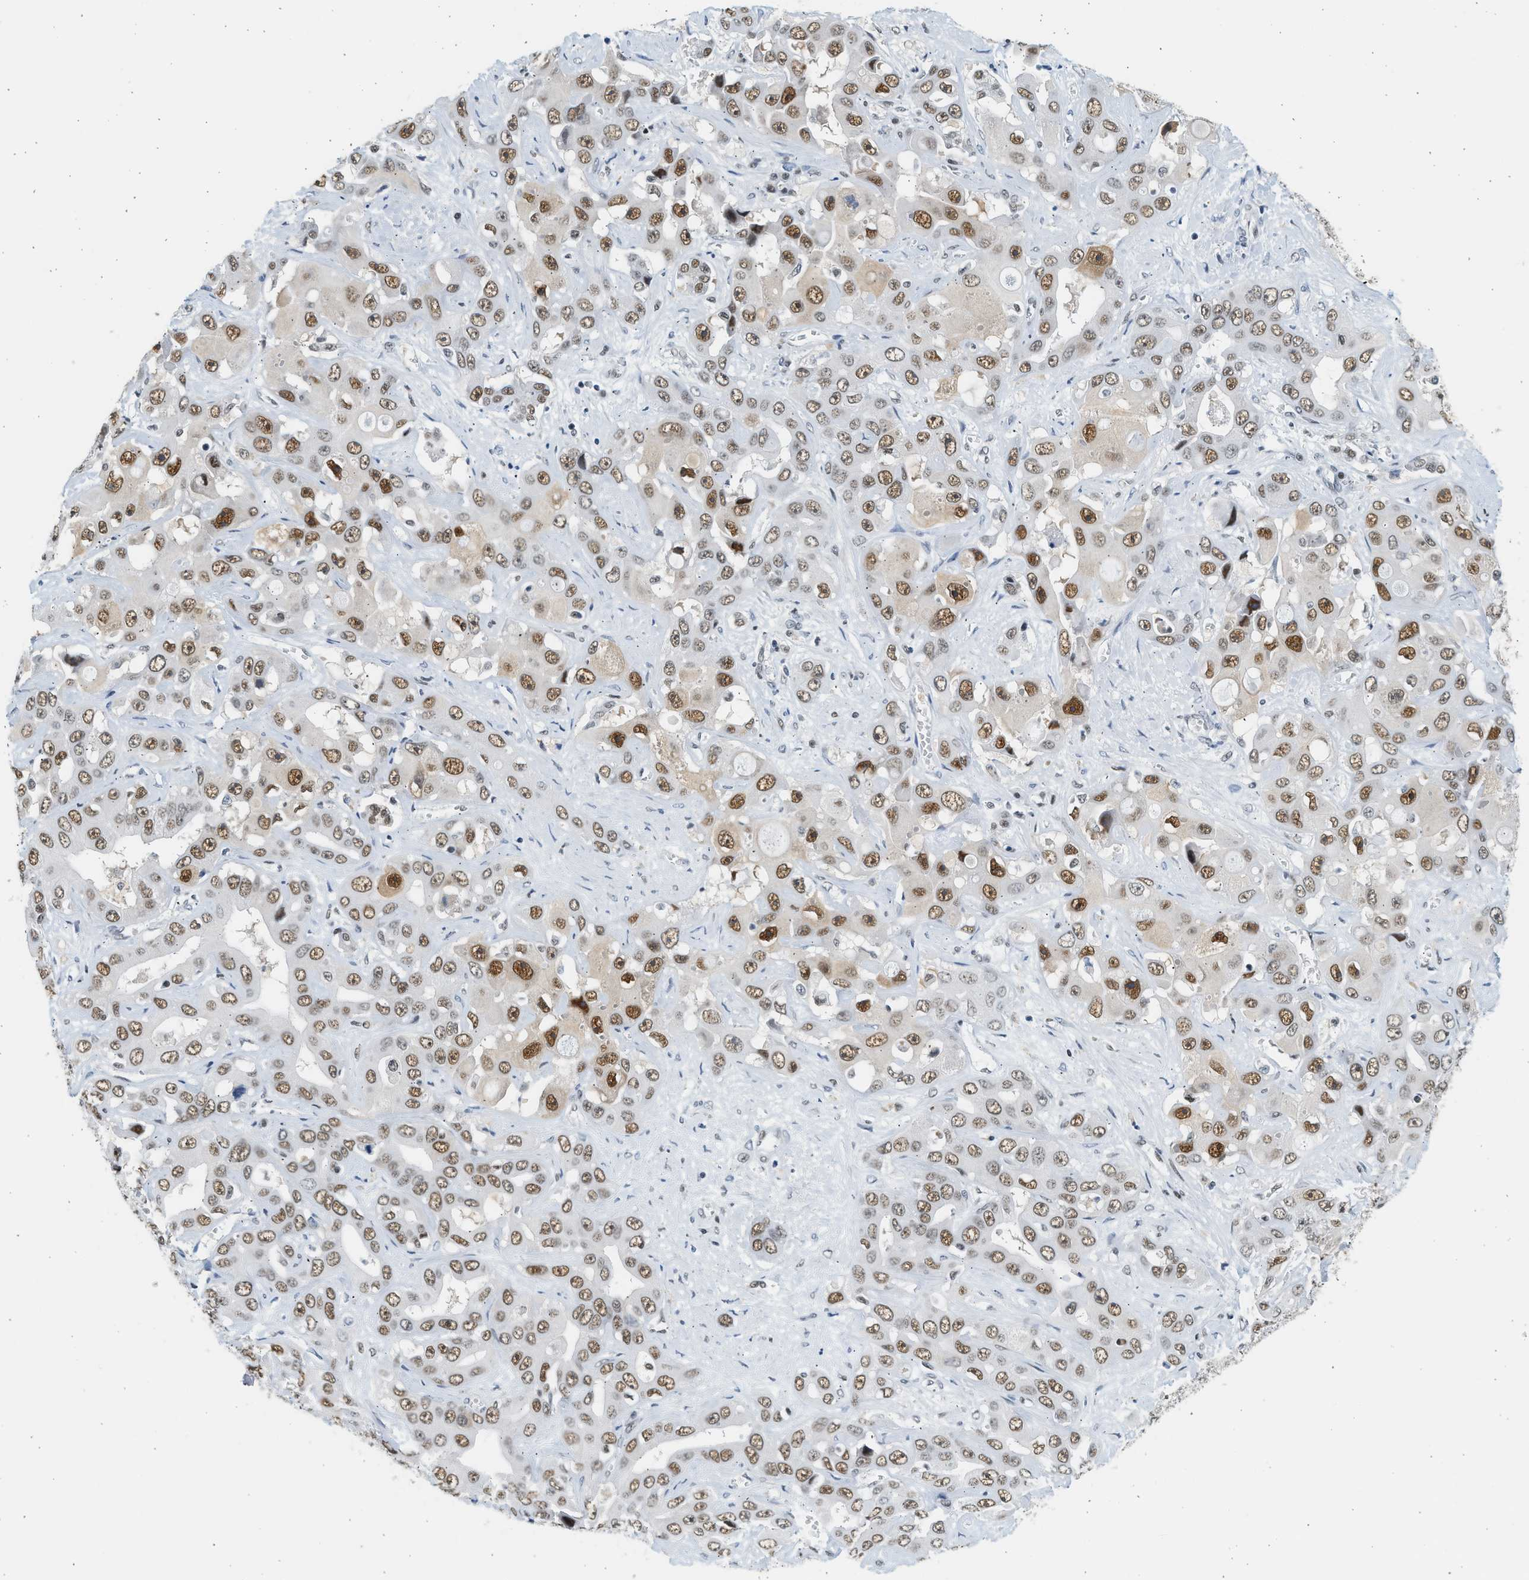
{"staining": {"intensity": "moderate", "quantity": ">75%", "location": "nuclear"}, "tissue": "liver cancer", "cell_type": "Tumor cells", "image_type": "cancer", "snomed": [{"axis": "morphology", "description": "Cholangiocarcinoma"}, {"axis": "topography", "description": "Liver"}], "caption": "IHC (DAB) staining of human liver cancer (cholangiocarcinoma) exhibits moderate nuclear protein positivity in approximately >75% of tumor cells. (DAB = brown stain, brightfield microscopy at high magnification).", "gene": "HIPK1", "patient": {"sex": "female", "age": 52}}